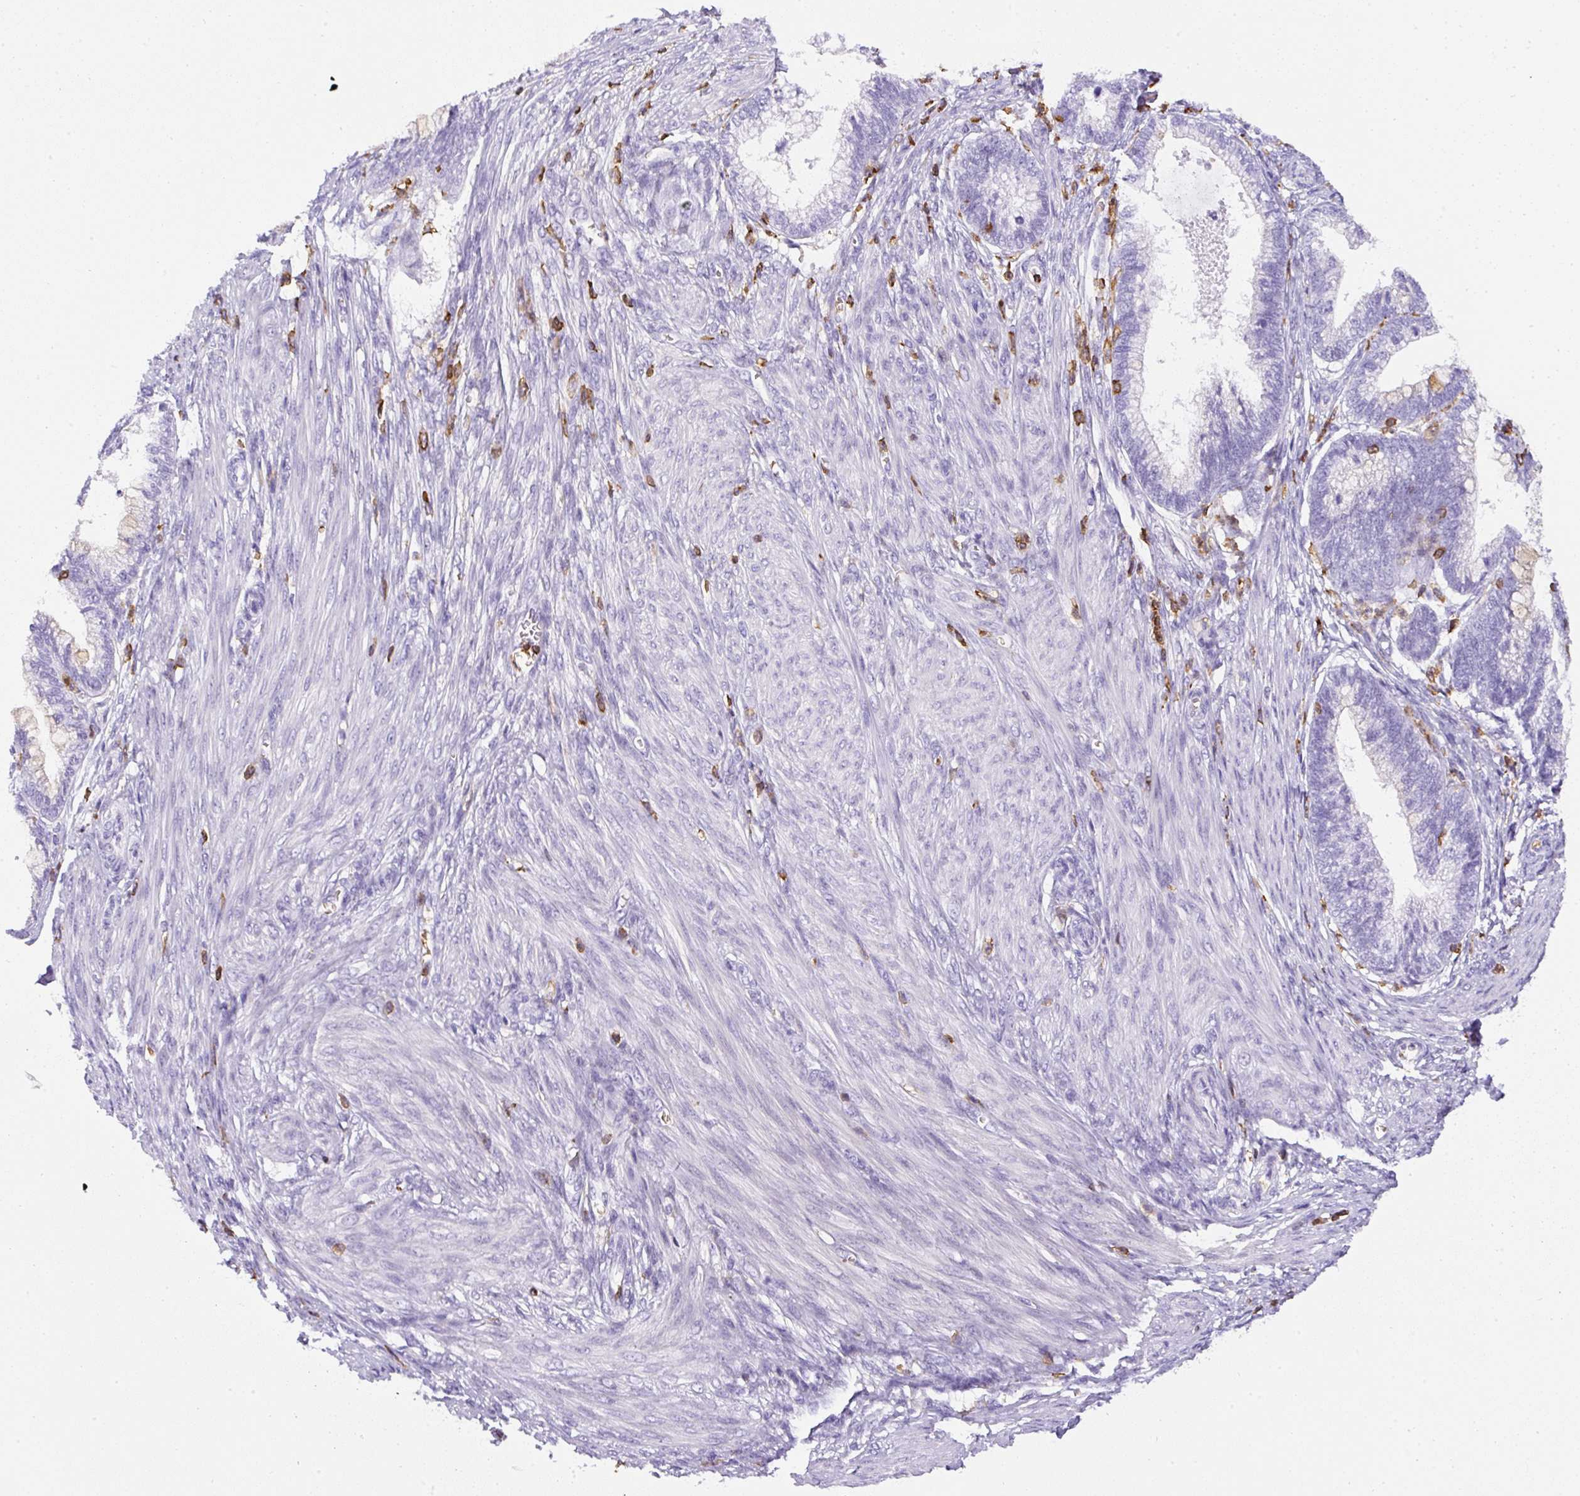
{"staining": {"intensity": "moderate", "quantity": "25%-75%", "location": "cytoplasmic/membranous"}, "tissue": "cervical cancer", "cell_type": "Tumor cells", "image_type": "cancer", "snomed": [{"axis": "morphology", "description": "Adenocarcinoma, NOS"}, {"axis": "topography", "description": "Cervix"}], "caption": "About 25%-75% of tumor cells in human cervical adenocarcinoma exhibit moderate cytoplasmic/membranous protein expression as visualized by brown immunohistochemical staining.", "gene": "FAM228B", "patient": {"sex": "female", "age": 44}}